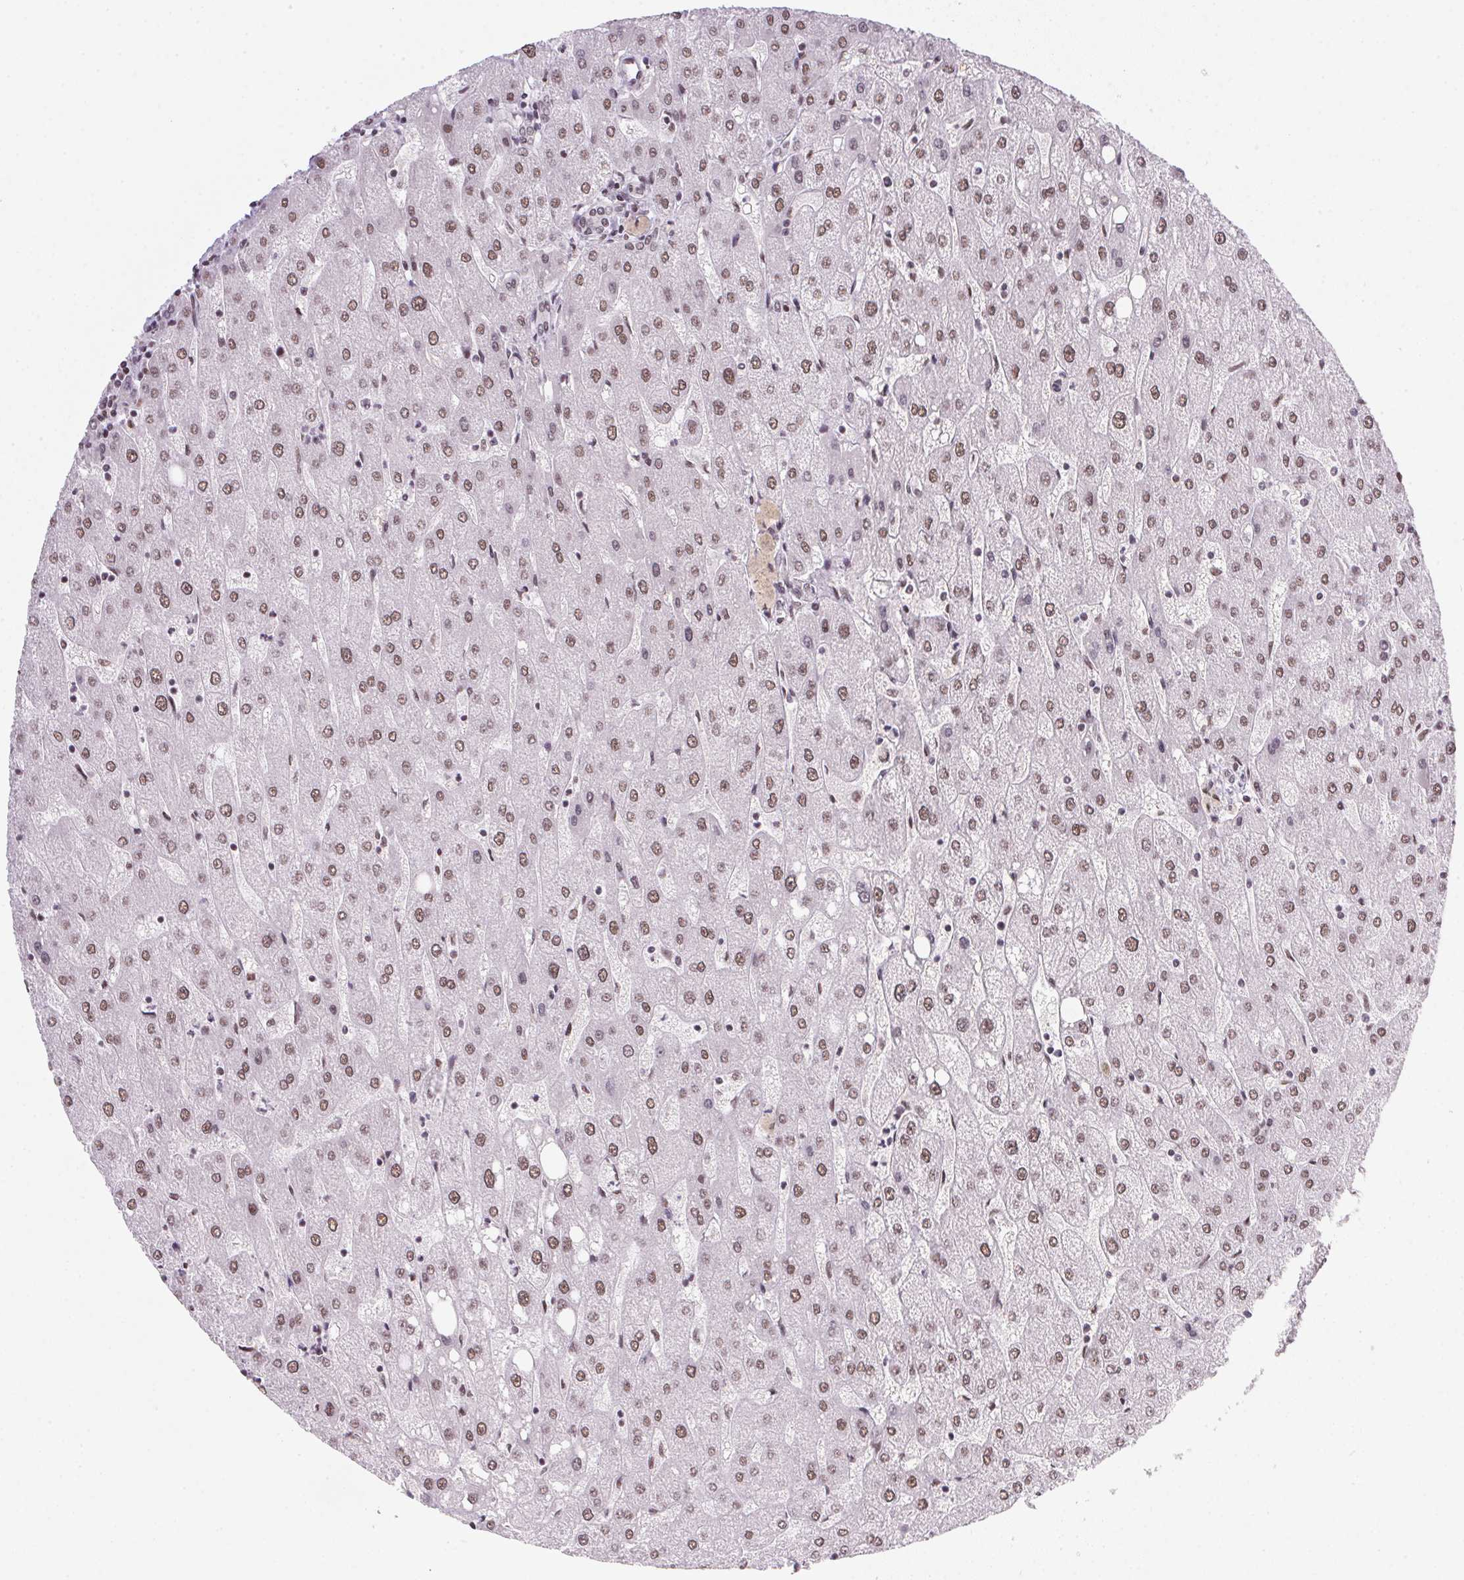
{"staining": {"intensity": "weak", "quantity": ">75%", "location": "nuclear"}, "tissue": "liver", "cell_type": "Cholangiocytes", "image_type": "normal", "snomed": [{"axis": "morphology", "description": "Normal tissue, NOS"}, {"axis": "topography", "description": "Liver"}], "caption": "DAB (3,3'-diaminobenzidine) immunohistochemical staining of normal human liver reveals weak nuclear protein staining in approximately >75% of cholangiocytes. (IHC, brightfield microscopy, high magnification).", "gene": "SRSF7", "patient": {"sex": "male", "age": 67}}